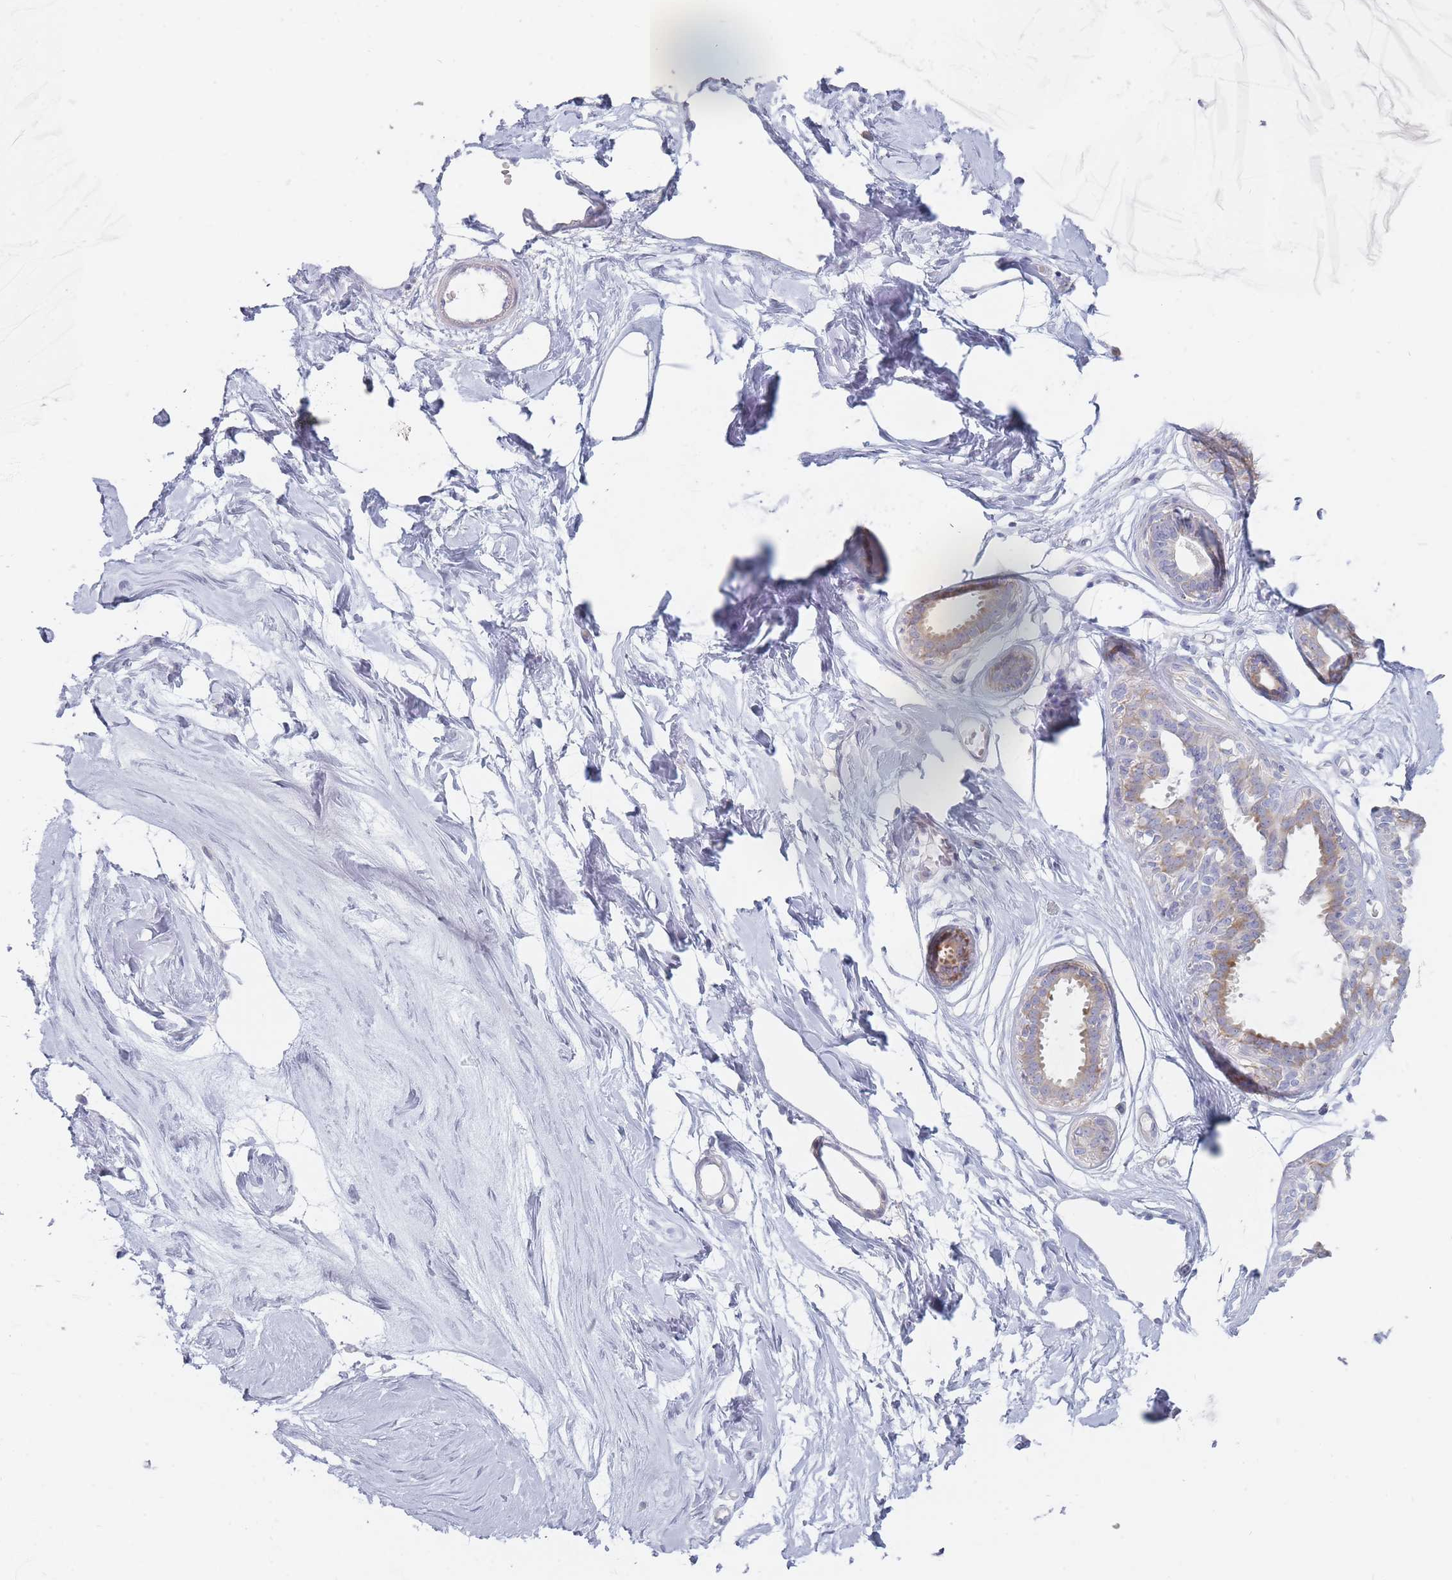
{"staining": {"intensity": "negative", "quantity": "none", "location": "none"}, "tissue": "breast", "cell_type": "Adipocytes", "image_type": "normal", "snomed": [{"axis": "morphology", "description": "Normal tissue, NOS"}, {"axis": "topography", "description": "Breast"}], "caption": "Immunohistochemistry histopathology image of normal human breast stained for a protein (brown), which exhibits no staining in adipocytes. (DAB immunohistochemistry, high magnification).", "gene": "SPATS1", "patient": {"sex": "female", "age": 45}}